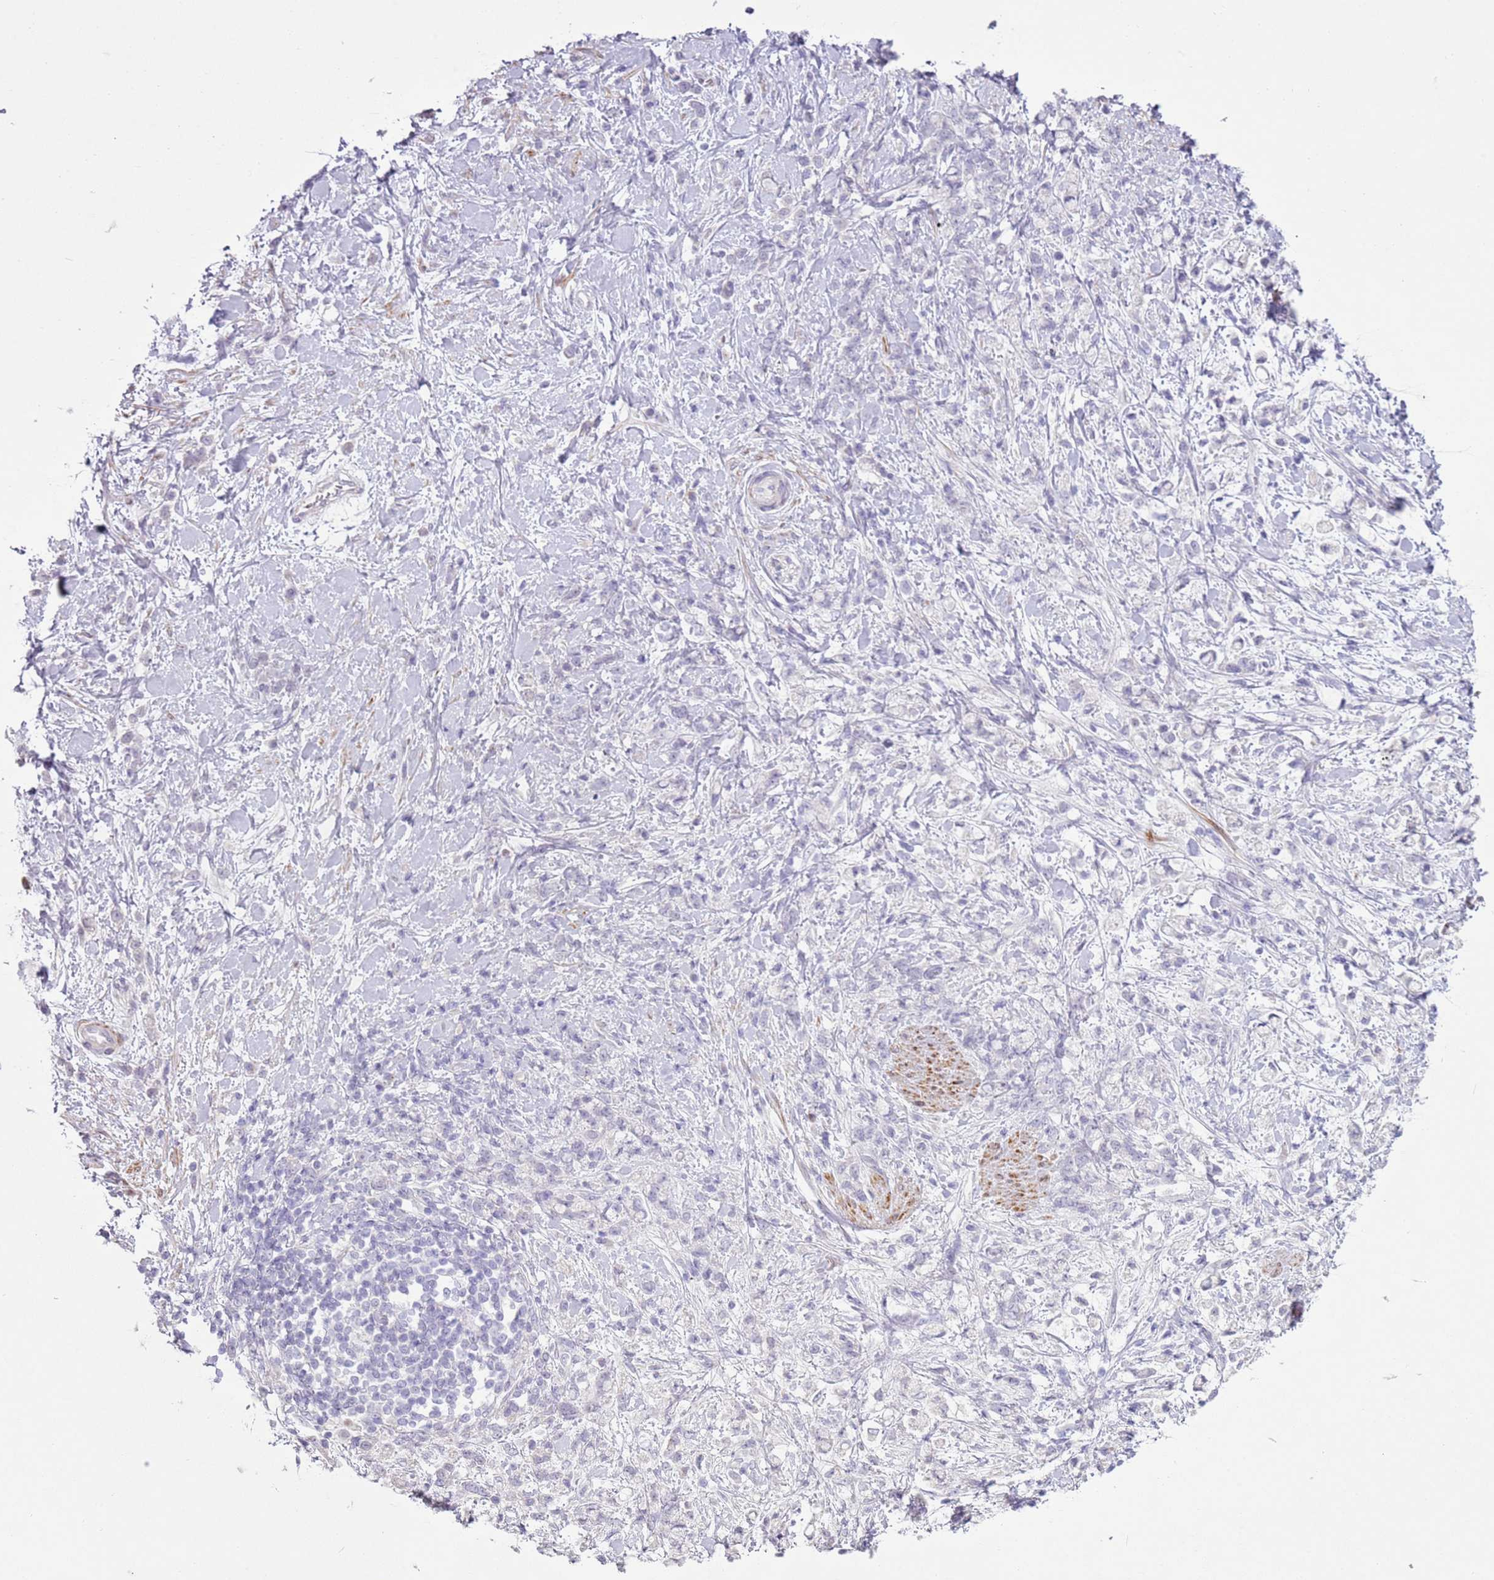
{"staining": {"intensity": "negative", "quantity": "none", "location": "none"}, "tissue": "stomach cancer", "cell_type": "Tumor cells", "image_type": "cancer", "snomed": [{"axis": "morphology", "description": "Adenocarcinoma, NOS"}, {"axis": "topography", "description": "Stomach"}], "caption": "High power microscopy histopathology image of an immunohistochemistry image of stomach cancer, revealing no significant positivity in tumor cells. (Stains: DAB IHC with hematoxylin counter stain, Microscopy: brightfield microscopy at high magnification).", "gene": "ZNF239", "patient": {"sex": "female", "age": 60}}